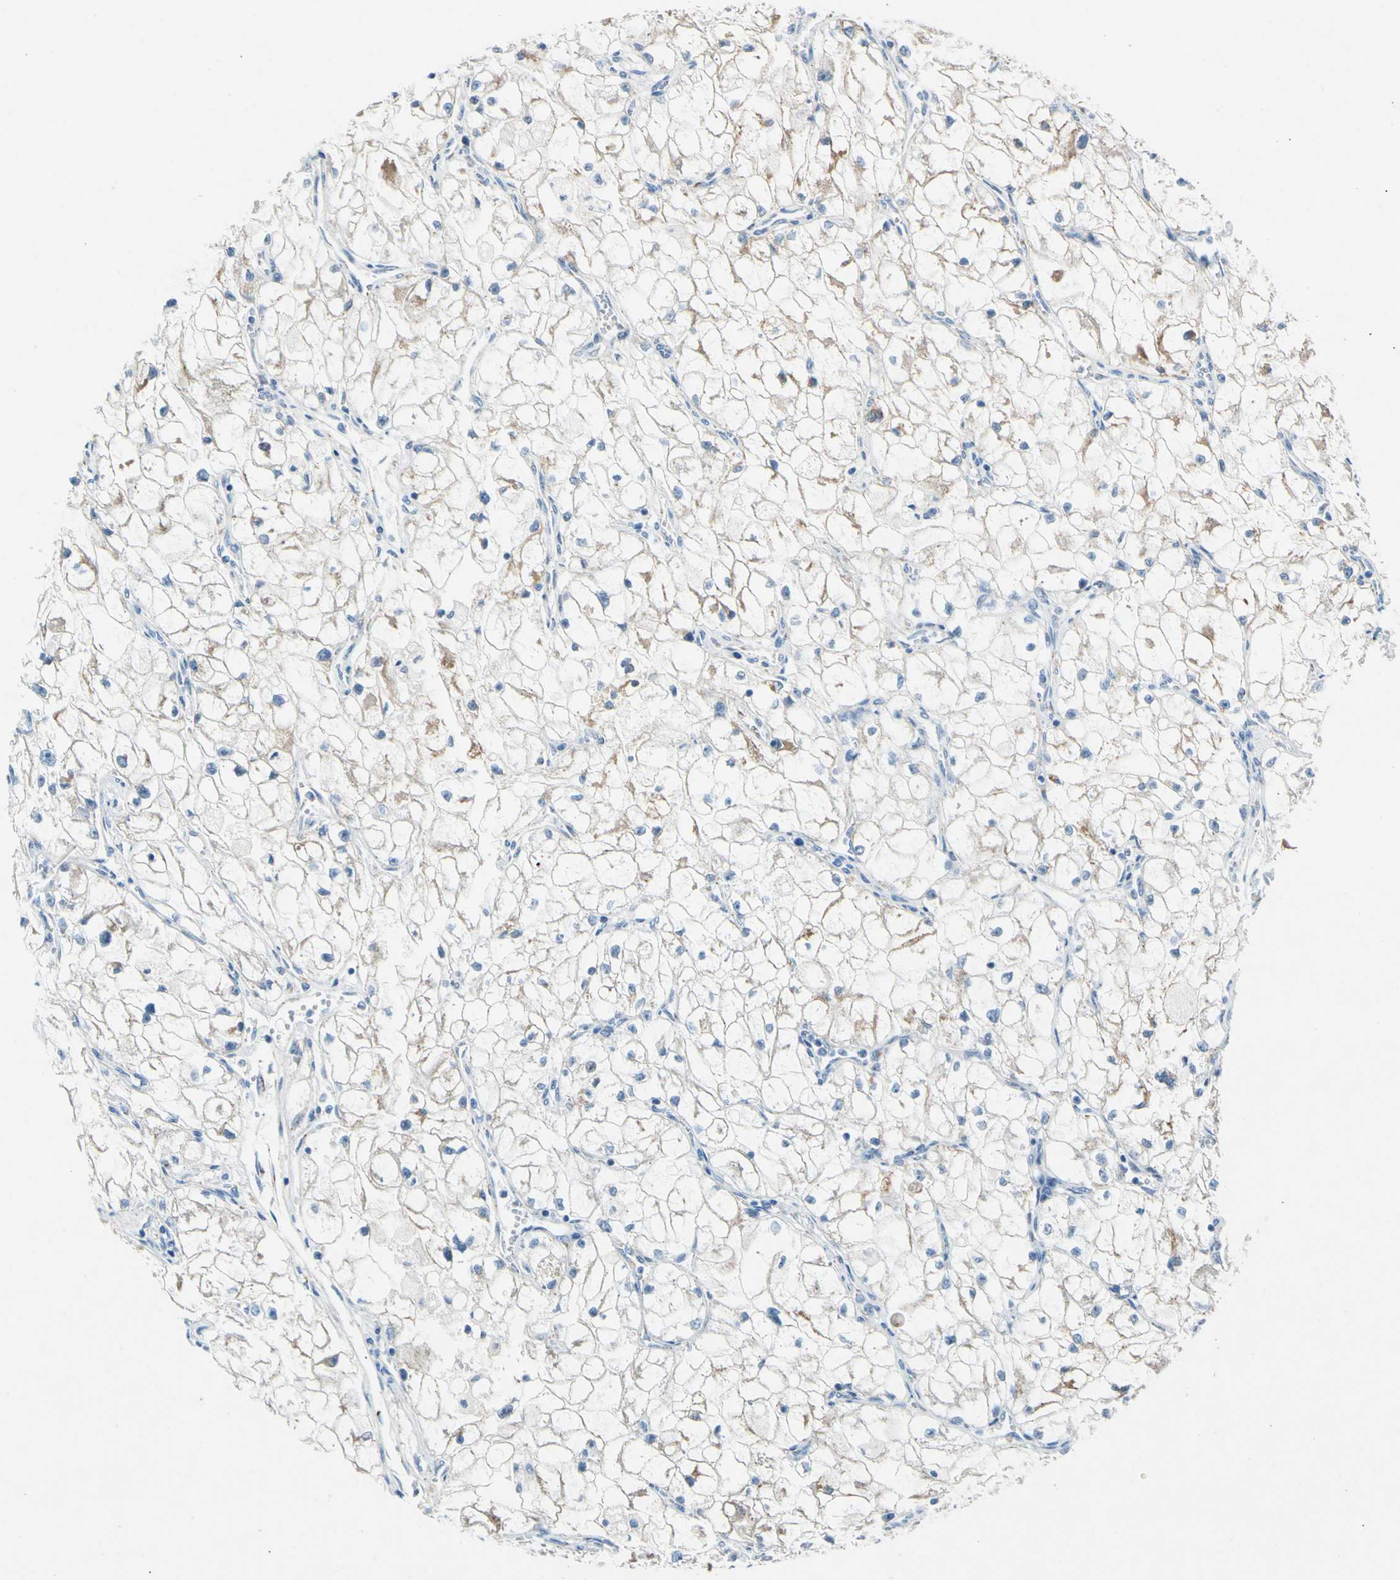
{"staining": {"intensity": "weak", "quantity": "25%-75%", "location": "cytoplasmic/membranous"}, "tissue": "renal cancer", "cell_type": "Tumor cells", "image_type": "cancer", "snomed": [{"axis": "morphology", "description": "Adenocarcinoma, NOS"}, {"axis": "topography", "description": "Kidney"}], "caption": "Tumor cells demonstrate low levels of weak cytoplasmic/membranous expression in approximately 25%-75% of cells in human adenocarcinoma (renal).", "gene": "GASK1B", "patient": {"sex": "female", "age": 70}}